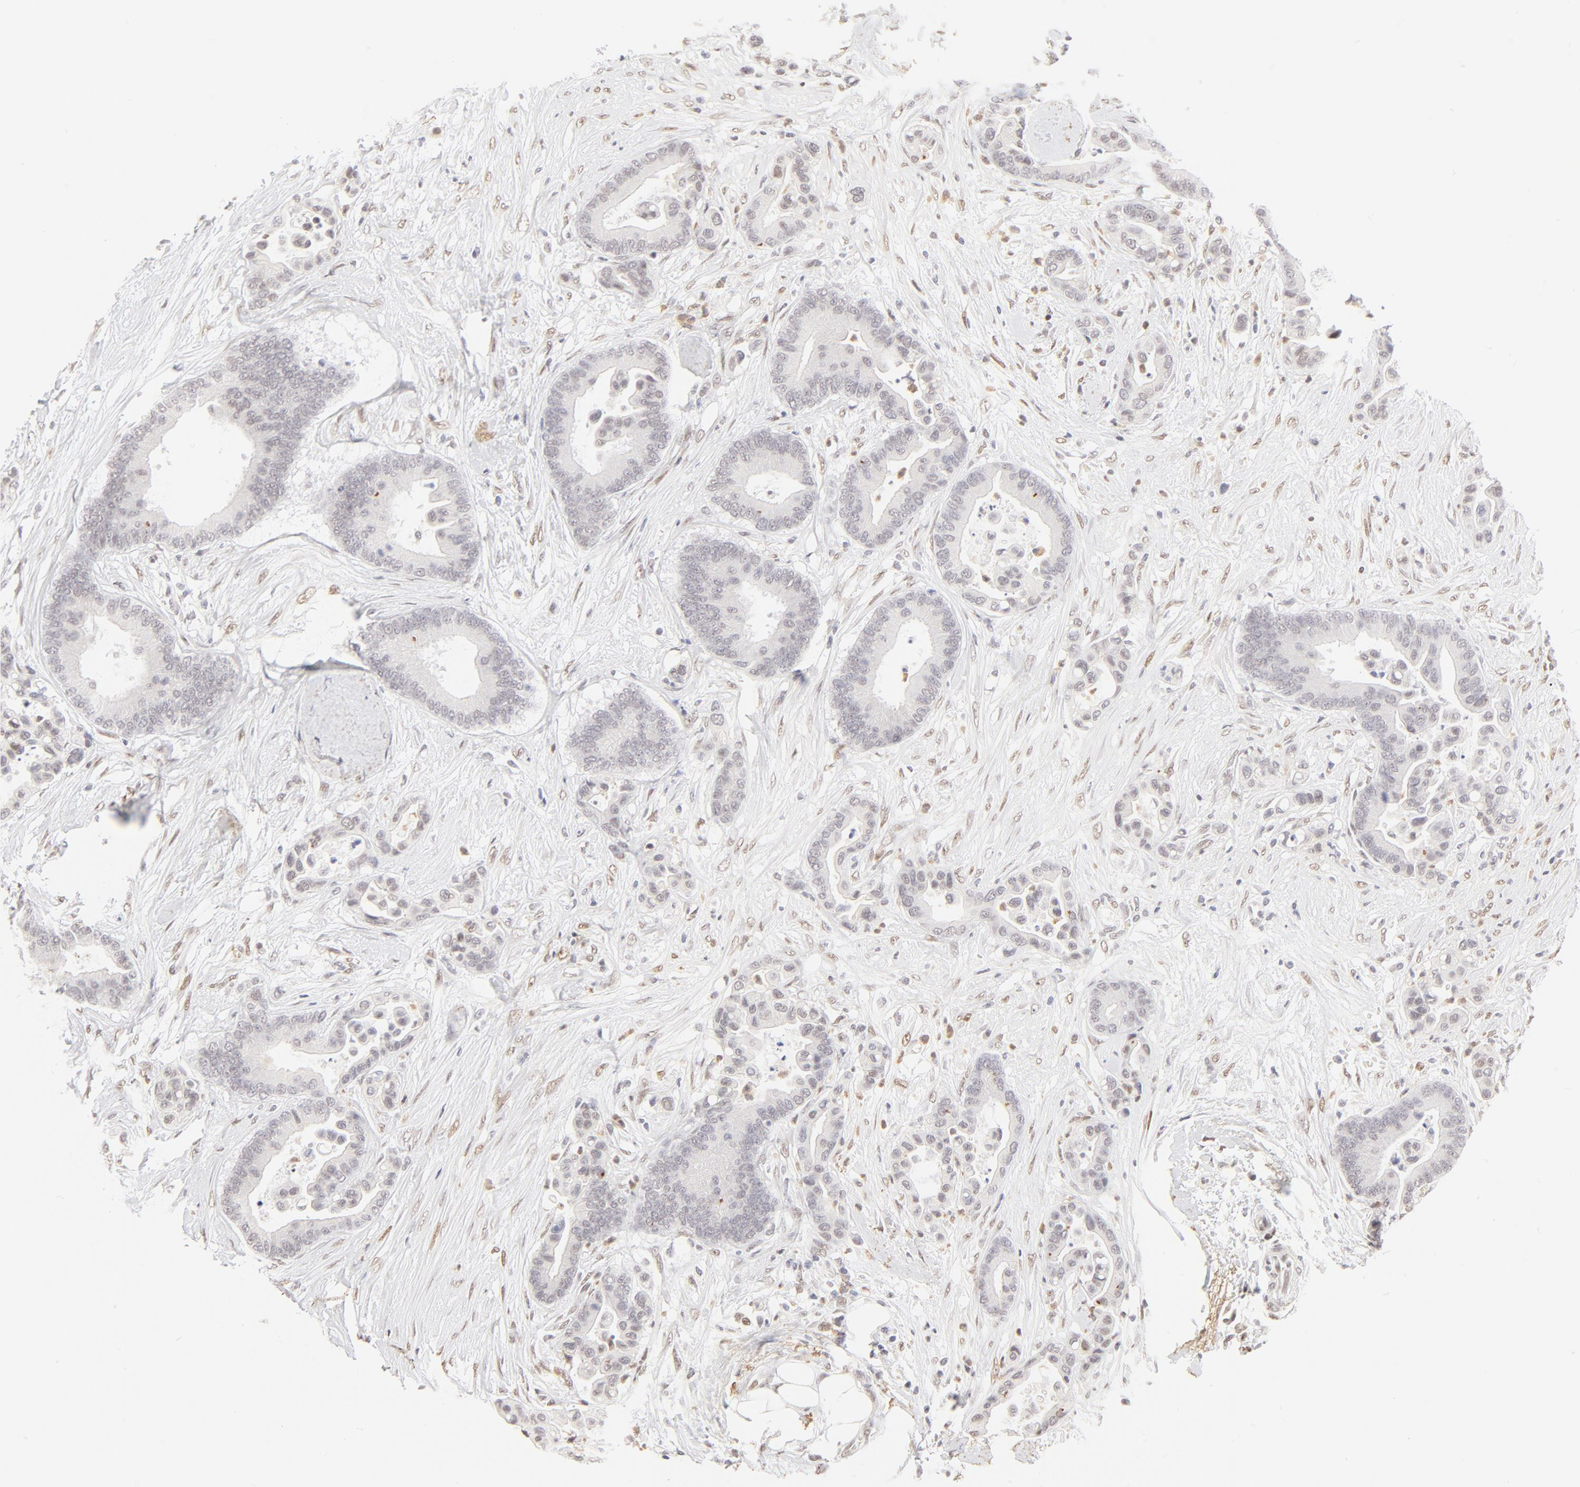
{"staining": {"intensity": "weak", "quantity": "<25%", "location": "nuclear"}, "tissue": "colorectal cancer", "cell_type": "Tumor cells", "image_type": "cancer", "snomed": [{"axis": "morphology", "description": "Adenocarcinoma, NOS"}, {"axis": "topography", "description": "Colon"}], "caption": "Tumor cells are negative for protein expression in human colorectal adenocarcinoma.", "gene": "PBX1", "patient": {"sex": "male", "age": 82}}